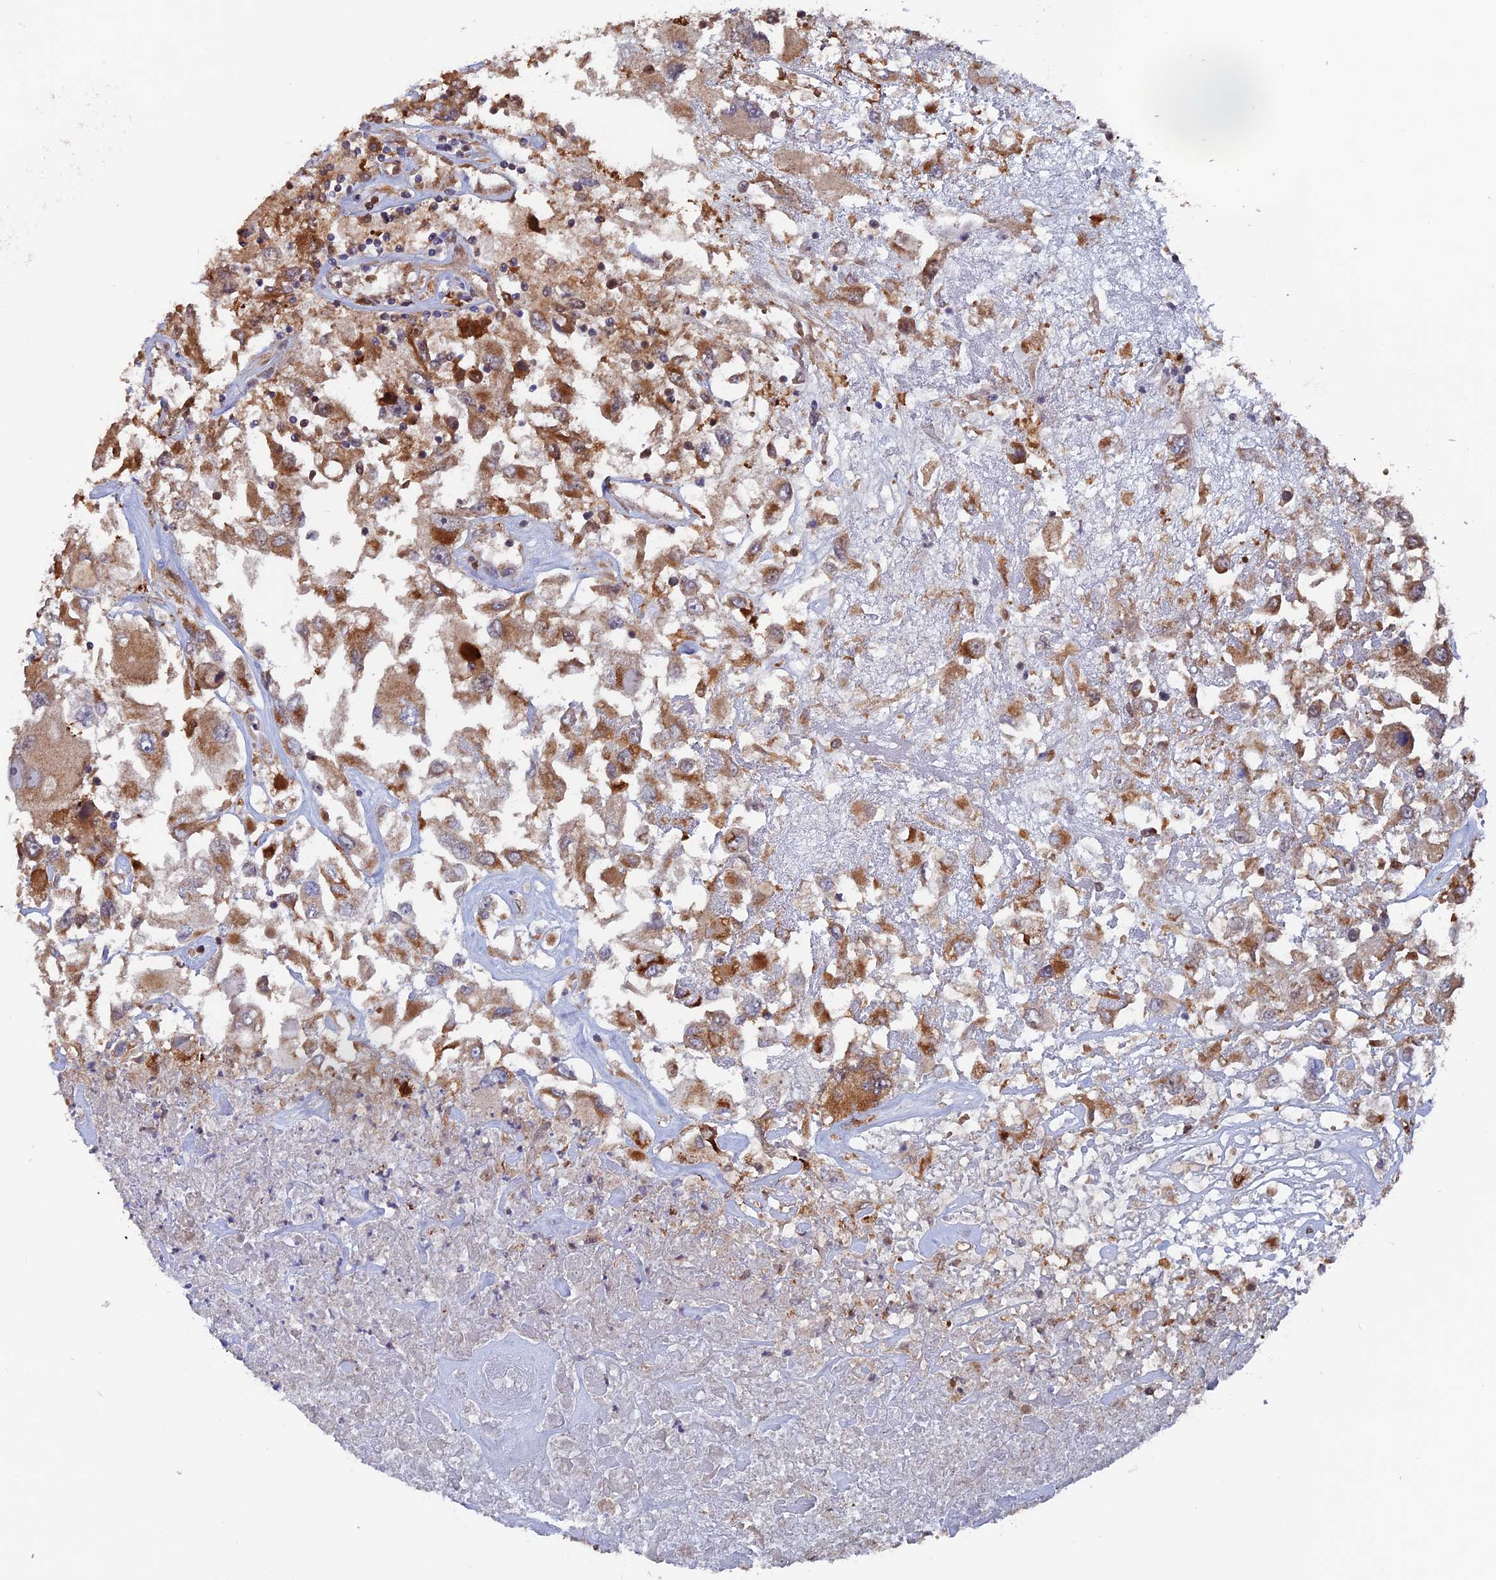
{"staining": {"intensity": "moderate", "quantity": "25%-75%", "location": "cytoplasmic/membranous"}, "tissue": "renal cancer", "cell_type": "Tumor cells", "image_type": "cancer", "snomed": [{"axis": "morphology", "description": "Adenocarcinoma, NOS"}, {"axis": "topography", "description": "Kidney"}], "caption": "Approximately 25%-75% of tumor cells in renal cancer (adenocarcinoma) display moderate cytoplasmic/membranous protein positivity as visualized by brown immunohistochemical staining.", "gene": "DTYMK", "patient": {"sex": "female", "age": 52}}